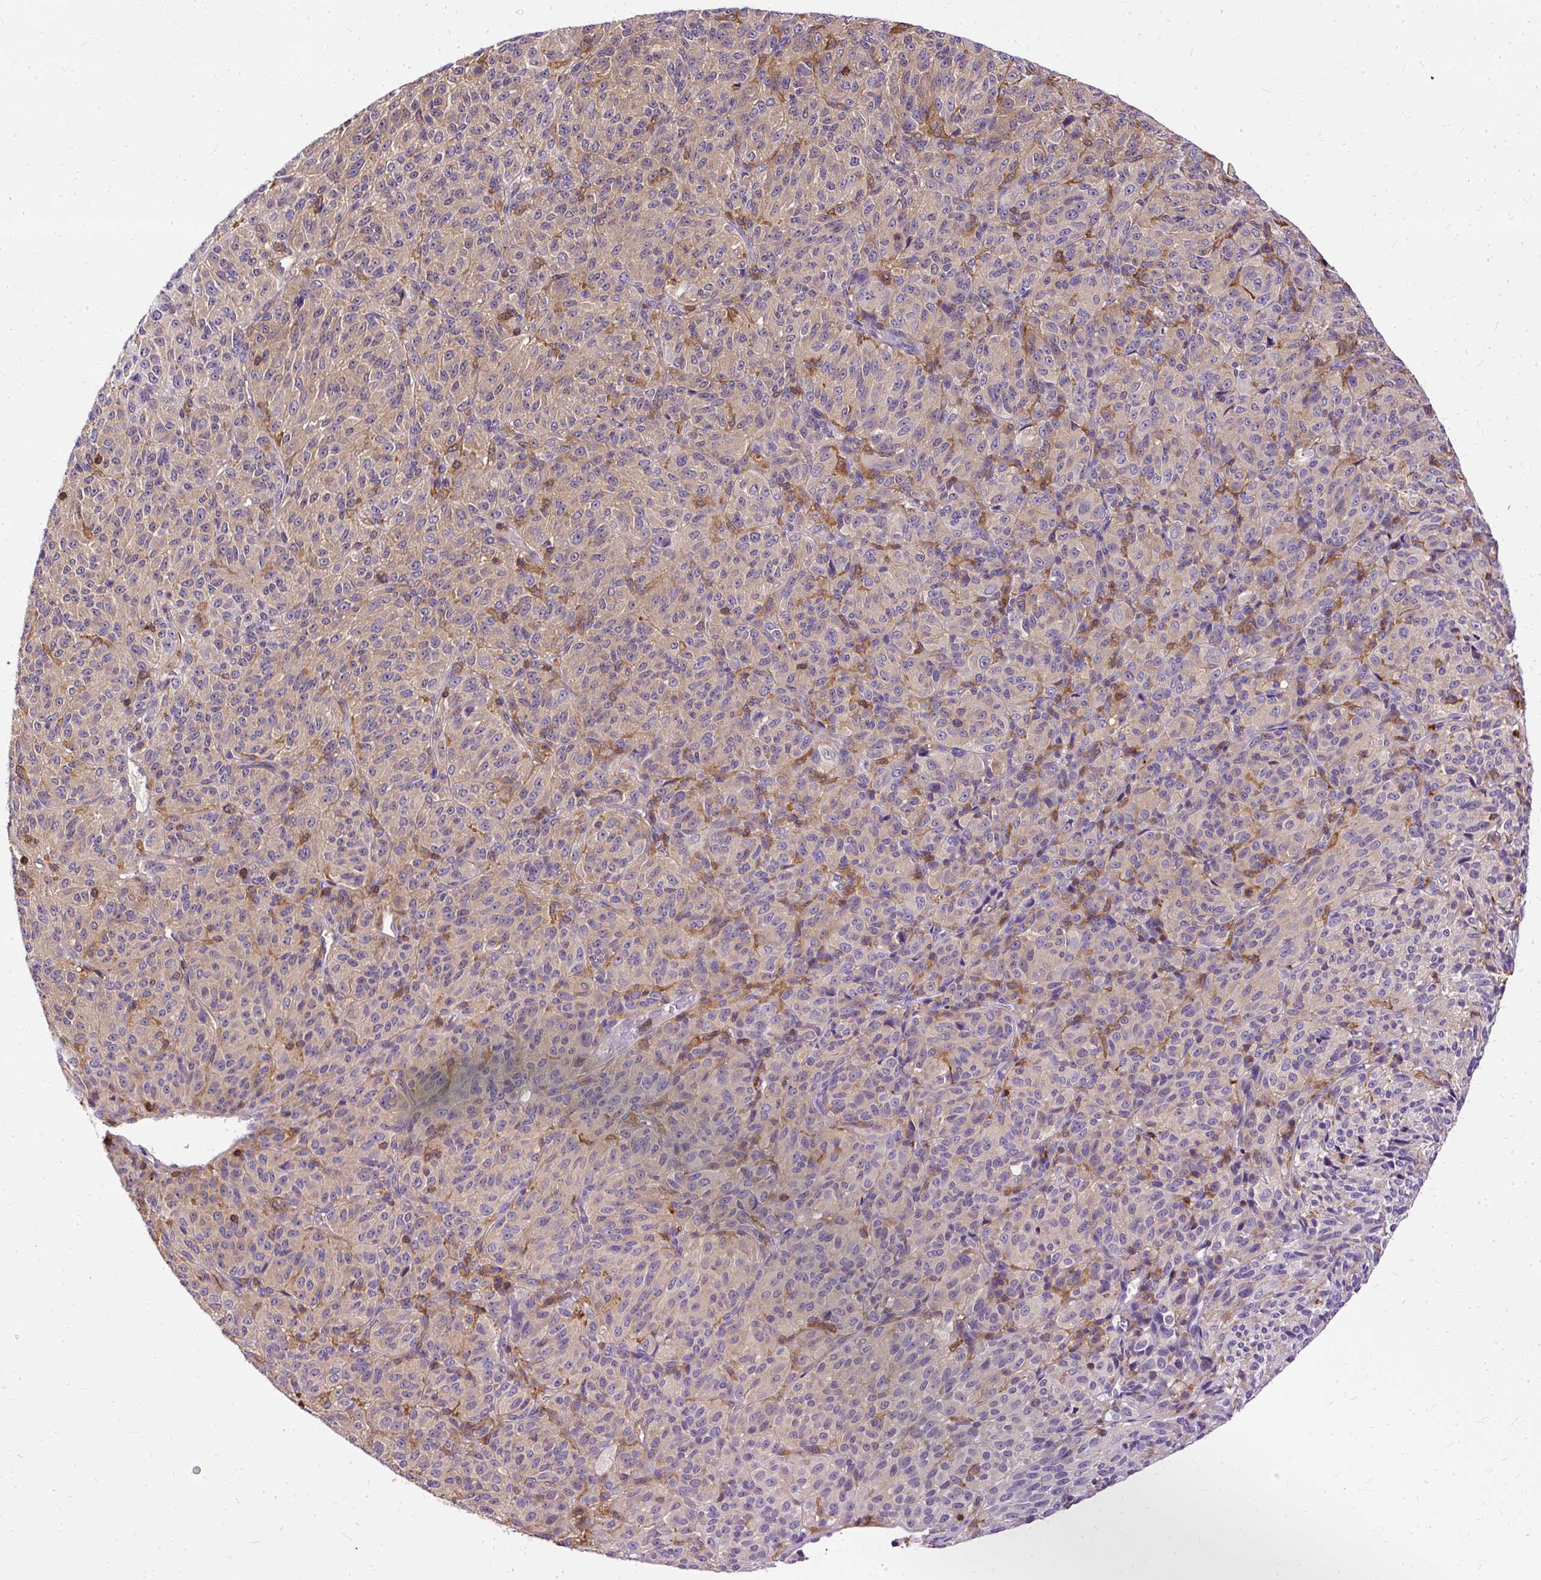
{"staining": {"intensity": "negative", "quantity": "none", "location": "none"}, "tissue": "melanoma", "cell_type": "Tumor cells", "image_type": "cancer", "snomed": [{"axis": "morphology", "description": "Malignant melanoma, Metastatic site"}, {"axis": "topography", "description": "Brain"}], "caption": "Immunohistochemistry image of neoplastic tissue: malignant melanoma (metastatic site) stained with DAB (3,3'-diaminobenzidine) reveals no significant protein staining in tumor cells.", "gene": "TWF2", "patient": {"sex": "female", "age": 56}}